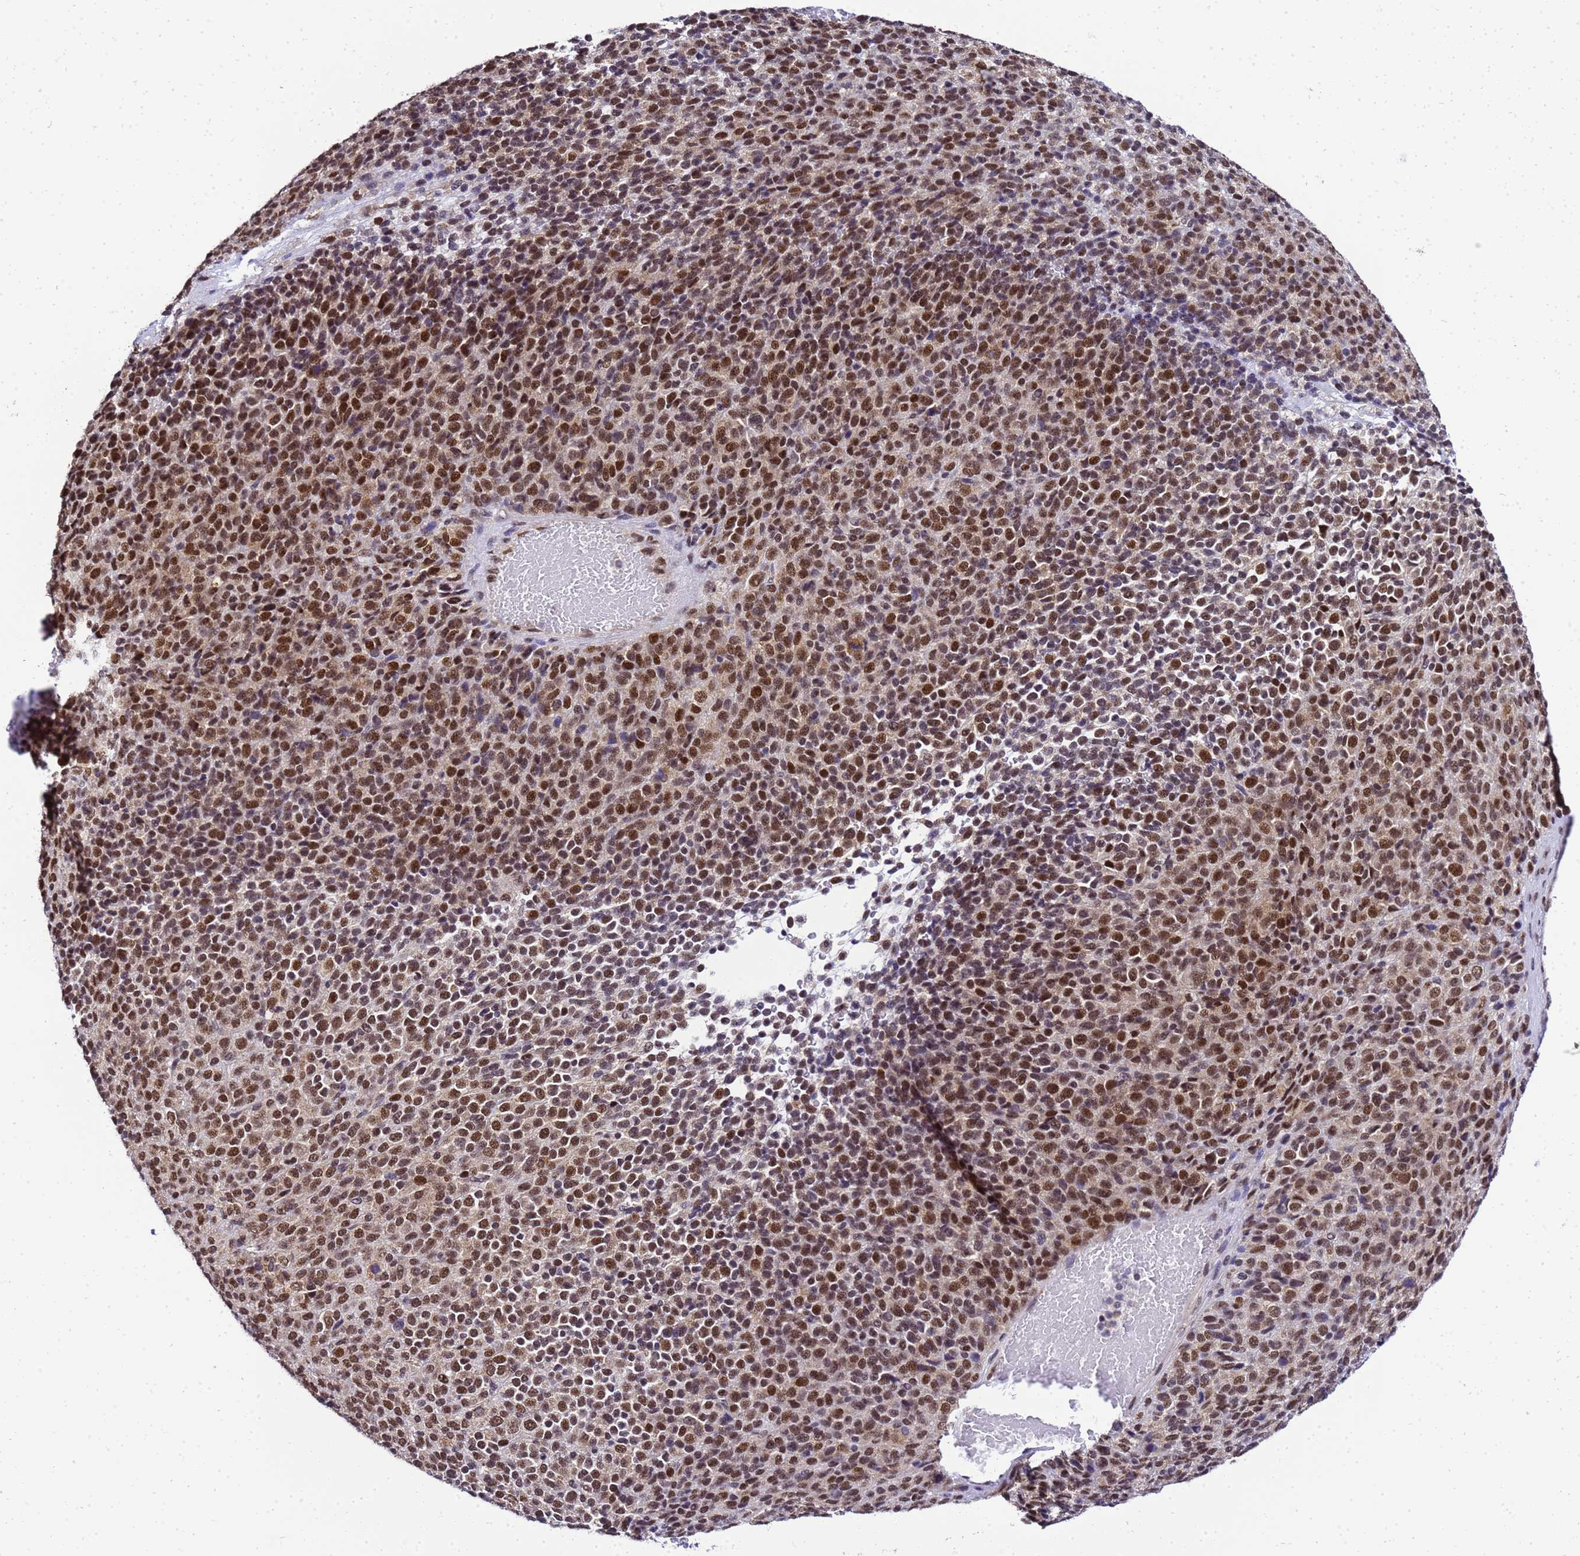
{"staining": {"intensity": "moderate", "quantity": ">75%", "location": "nuclear"}, "tissue": "melanoma", "cell_type": "Tumor cells", "image_type": "cancer", "snomed": [{"axis": "morphology", "description": "Malignant melanoma, Metastatic site"}, {"axis": "topography", "description": "Brain"}], "caption": "This is an image of IHC staining of malignant melanoma (metastatic site), which shows moderate staining in the nuclear of tumor cells.", "gene": "SMN1", "patient": {"sex": "female", "age": 56}}